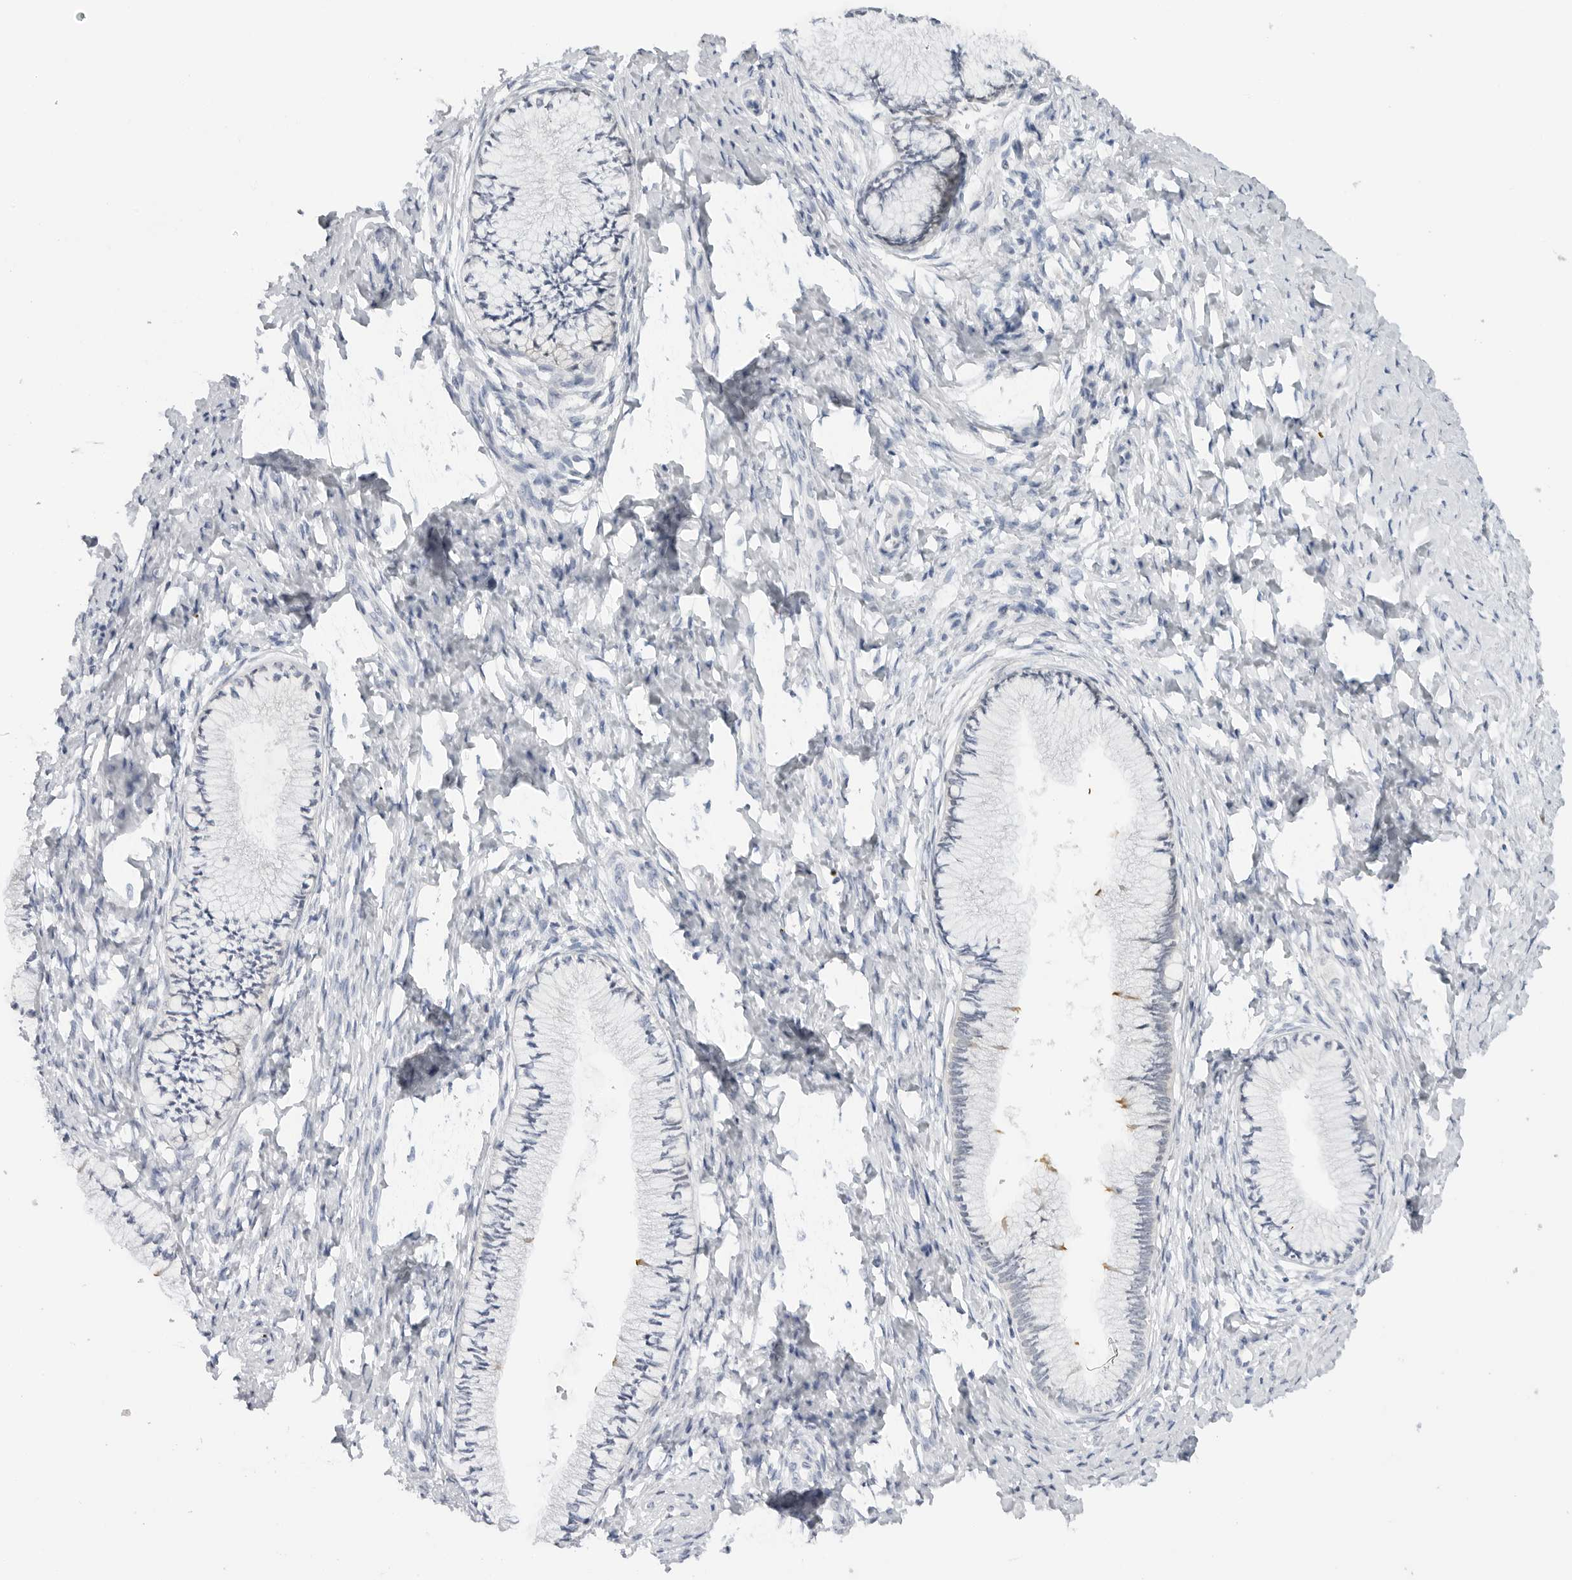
{"staining": {"intensity": "negative", "quantity": "none", "location": "none"}, "tissue": "cervix", "cell_type": "Glandular cells", "image_type": "normal", "snomed": [{"axis": "morphology", "description": "Normal tissue, NOS"}, {"axis": "topography", "description": "Cervix"}], "caption": "IHC of normal human cervix demonstrates no expression in glandular cells. (Brightfield microscopy of DAB (3,3'-diaminobenzidine) immunohistochemistry at high magnification).", "gene": "MAP2K5", "patient": {"sex": "female", "age": 36}}